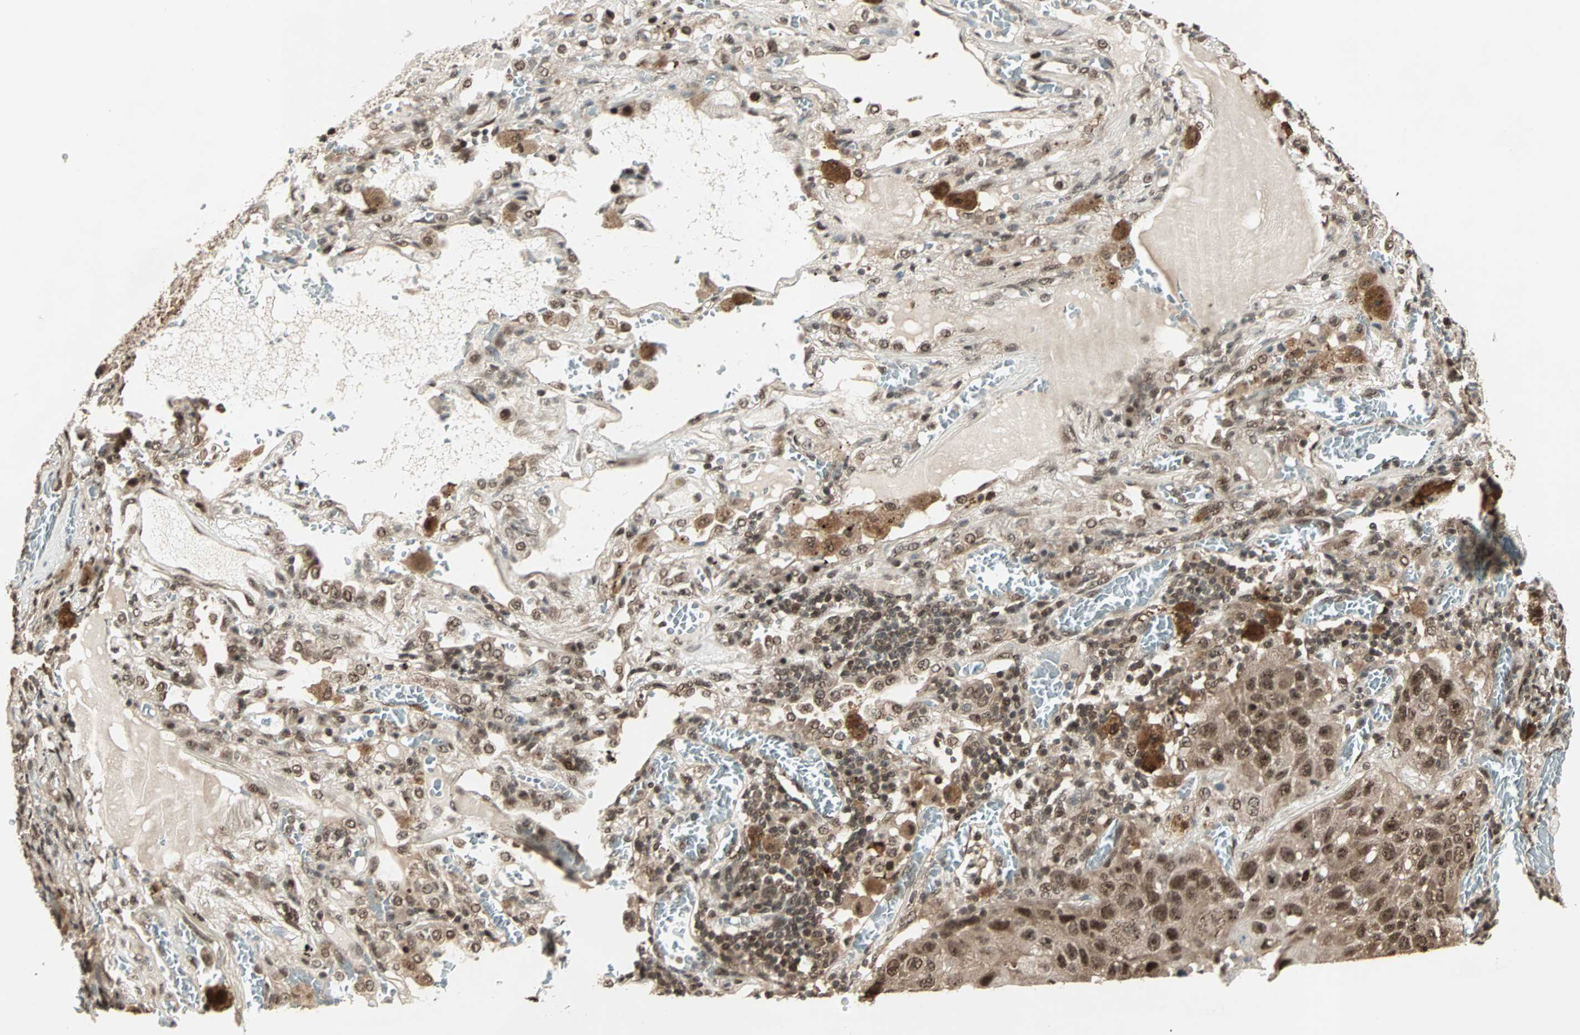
{"staining": {"intensity": "moderate", "quantity": ">75%", "location": "cytoplasmic/membranous,nuclear"}, "tissue": "lung cancer", "cell_type": "Tumor cells", "image_type": "cancer", "snomed": [{"axis": "morphology", "description": "Squamous cell carcinoma, NOS"}, {"axis": "topography", "description": "Lung"}], "caption": "This is a histology image of immunohistochemistry staining of lung cancer (squamous cell carcinoma), which shows moderate expression in the cytoplasmic/membranous and nuclear of tumor cells.", "gene": "ZNF44", "patient": {"sex": "male", "age": 57}}